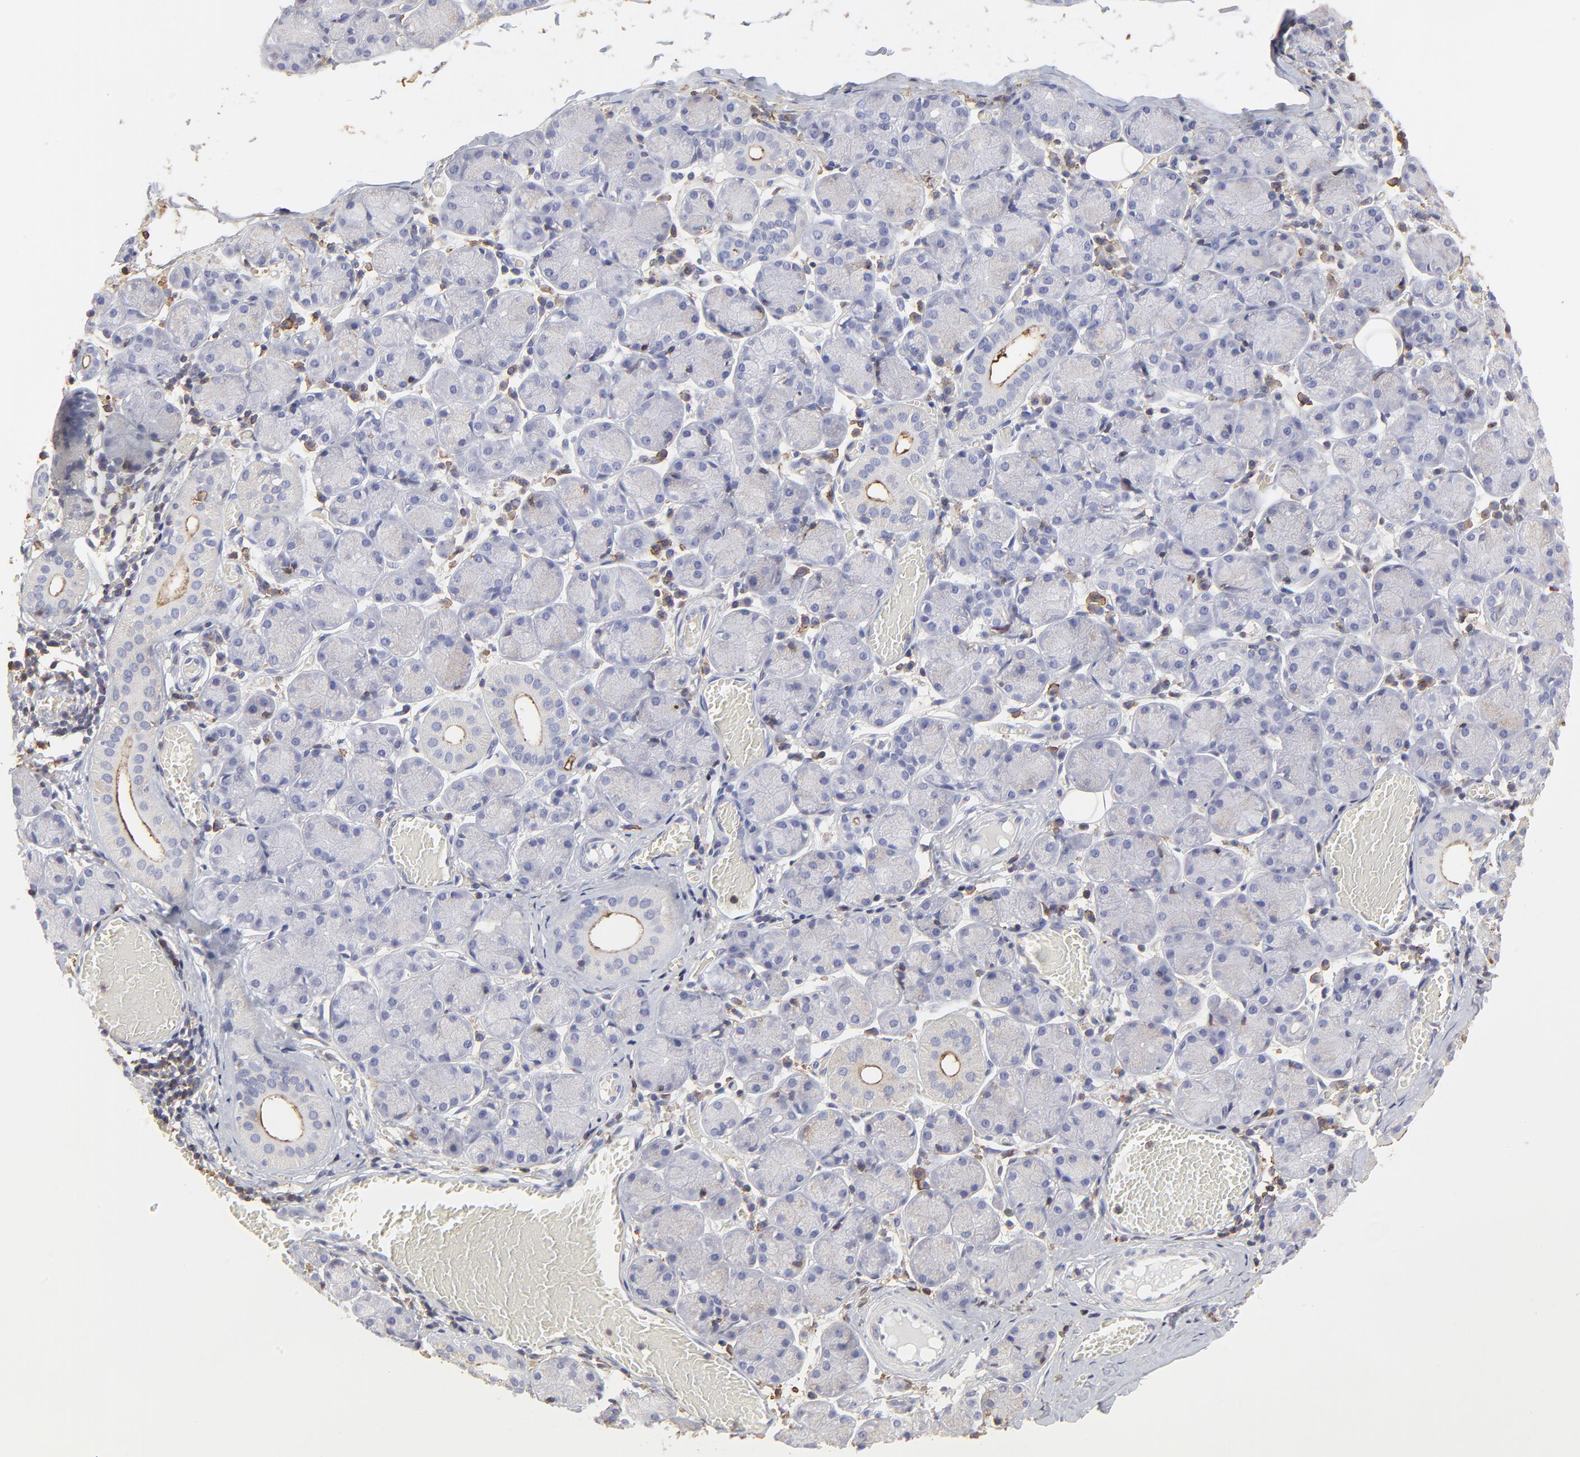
{"staining": {"intensity": "weak", "quantity": "<25%", "location": "cytoplasmic/membranous"}, "tissue": "salivary gland", "cell_type": "Glandular cells", "image_type": "normal", "snomed": [{"axis": "morphology", "description": "Normal tissue, NOS"}, {"axis": "topography", "description": "Salivary gland"}], "caption": "IHC image of normal salivary gland: salivary gland stained with DAB shows no significant protein expression in glandular cells. (IHC, brightfield microscopy, high magnification).", "gene": "ANXA6", "patient": {"sex": "female", "age": 24}}